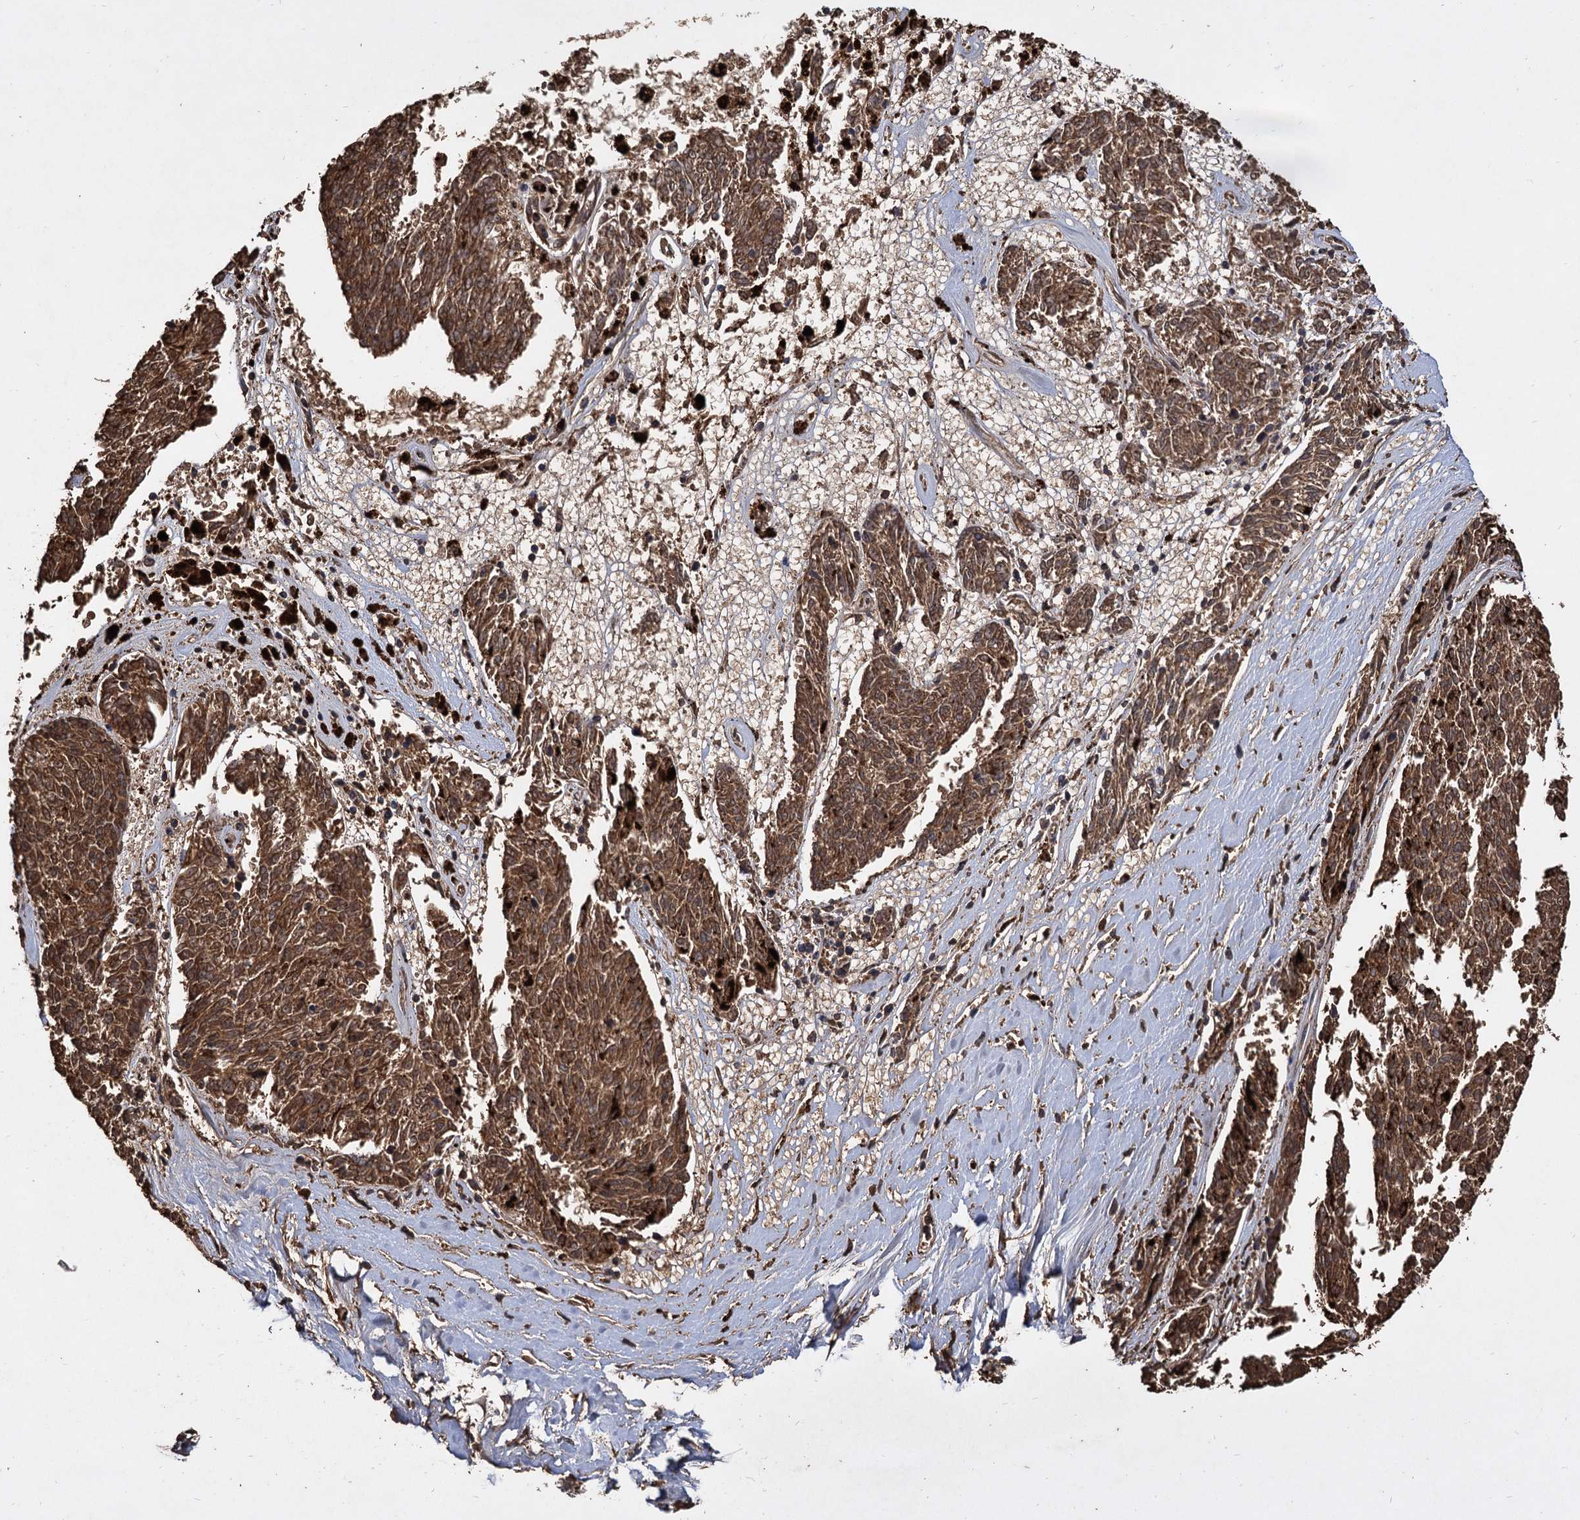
{"staining": {"intensity": "moderate", "quantity": ">75%", "location": "cytoplasmic/membranous"}, "tissue": "melanoma", "cell_type": "Tumor cells", "image_type": "cancer", "snomed": [{"axis": "morphology", "description": "Malignant melanoma, NOS"}, {"axis": "topography", "description": "Skin"}], "caption": "Immunohistochemistry (IHC) of malignant melanoma demonstrates medium levels of moderate cytoplasmic/membranous staining in approximately >75% of tumor cells.", "gene": "GCLC", "patient": {"sex": "female", "age": 72}}